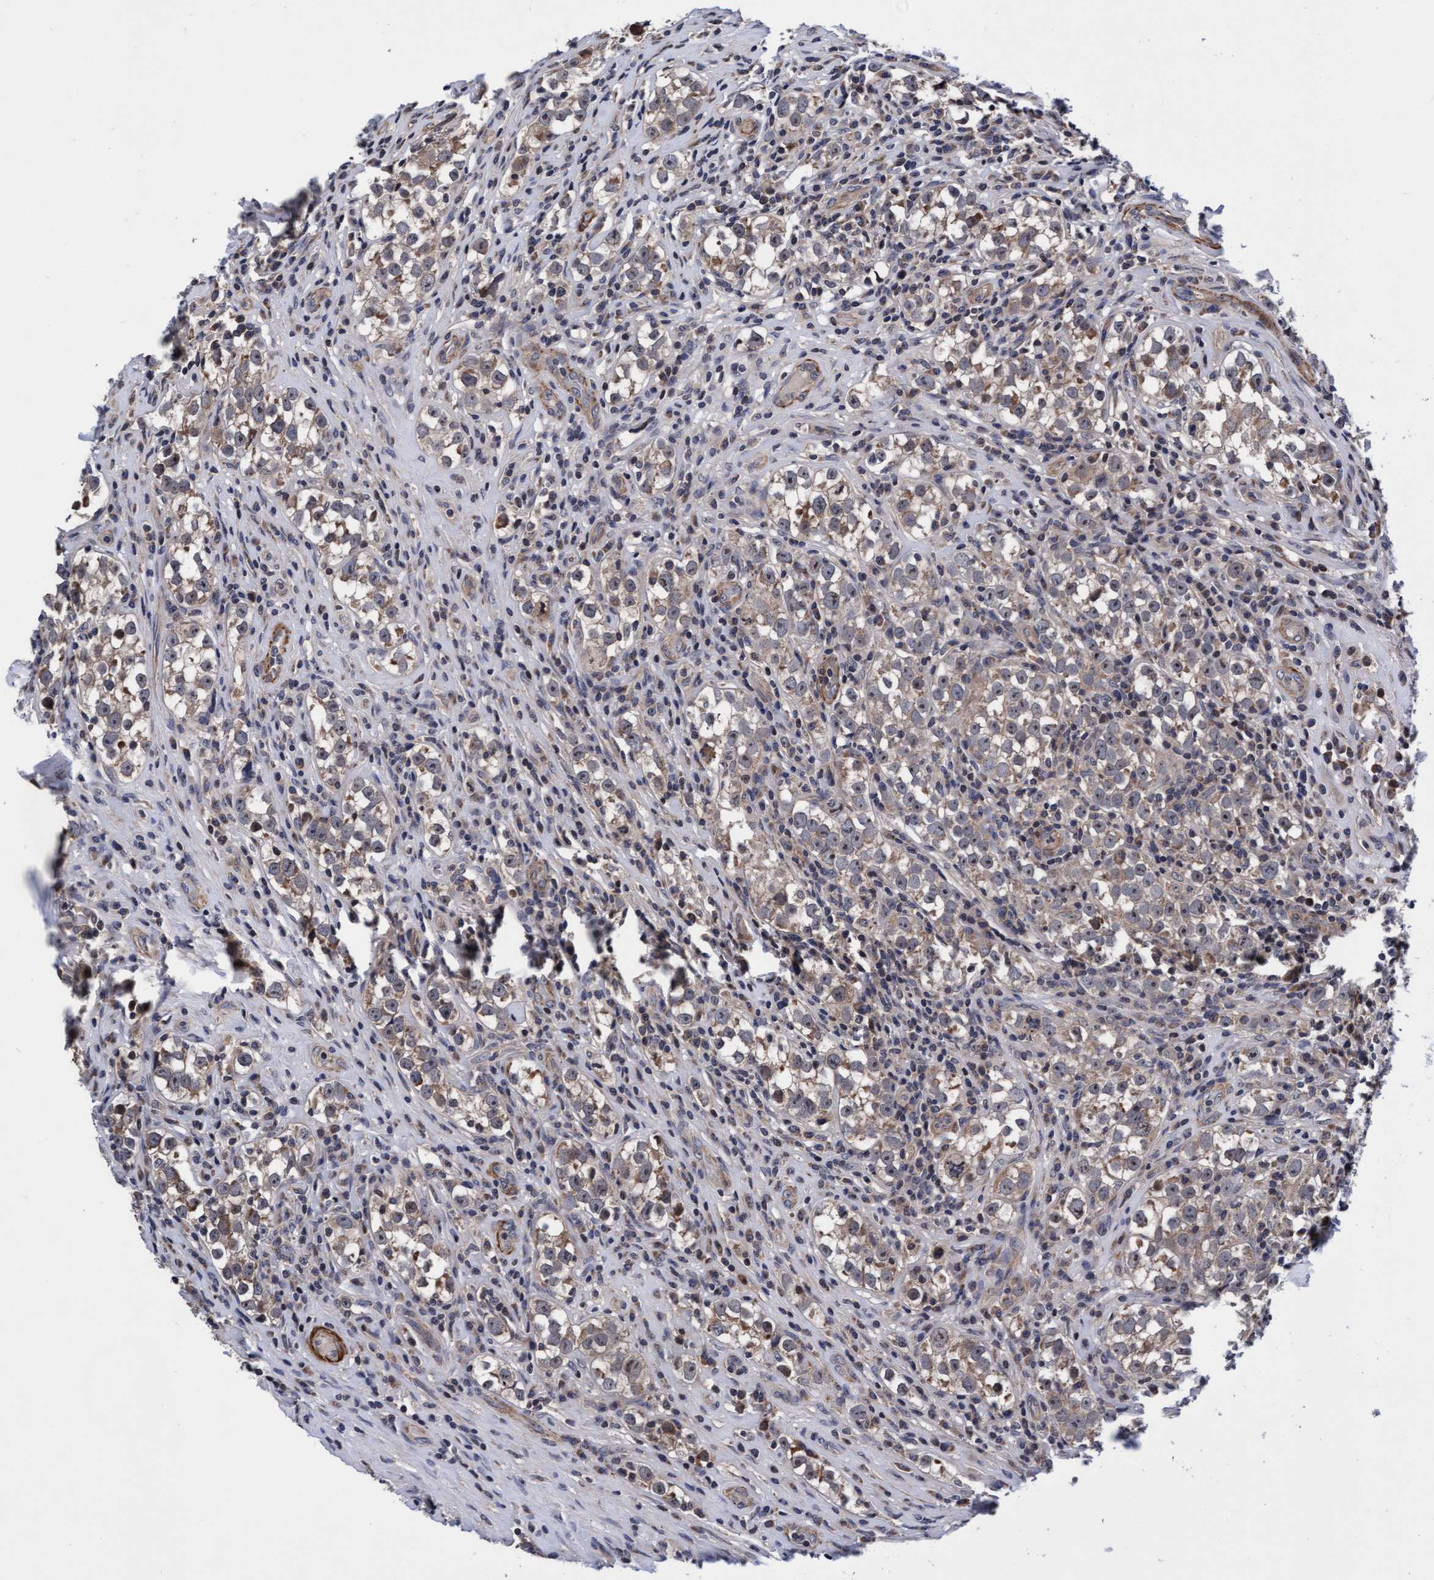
{"staining": {"intensity": "weak", "quantity": "25%-75%", "location": "cytoplasmic/membranous"}, "tissue": "testis cancer", "cell_type": "Tumor cells", "image_type": "cancer", "snomed": [{"axis": "morphology", "description": "Normal tissue, NOS"}, {"axis": "morphology", "description": "Seminoma, NOS"}, {"axis": "topography", "description": "Testis"}], "caption": "Immunohistochemistry (IHC) of human seminoma (testis) reveals low levels of weak cytoplasmic/membranous positivity in about 25%-75% of tumor cells.", "gene": "EFCAB13", "patient": {"sex": "male", "age": 43}}